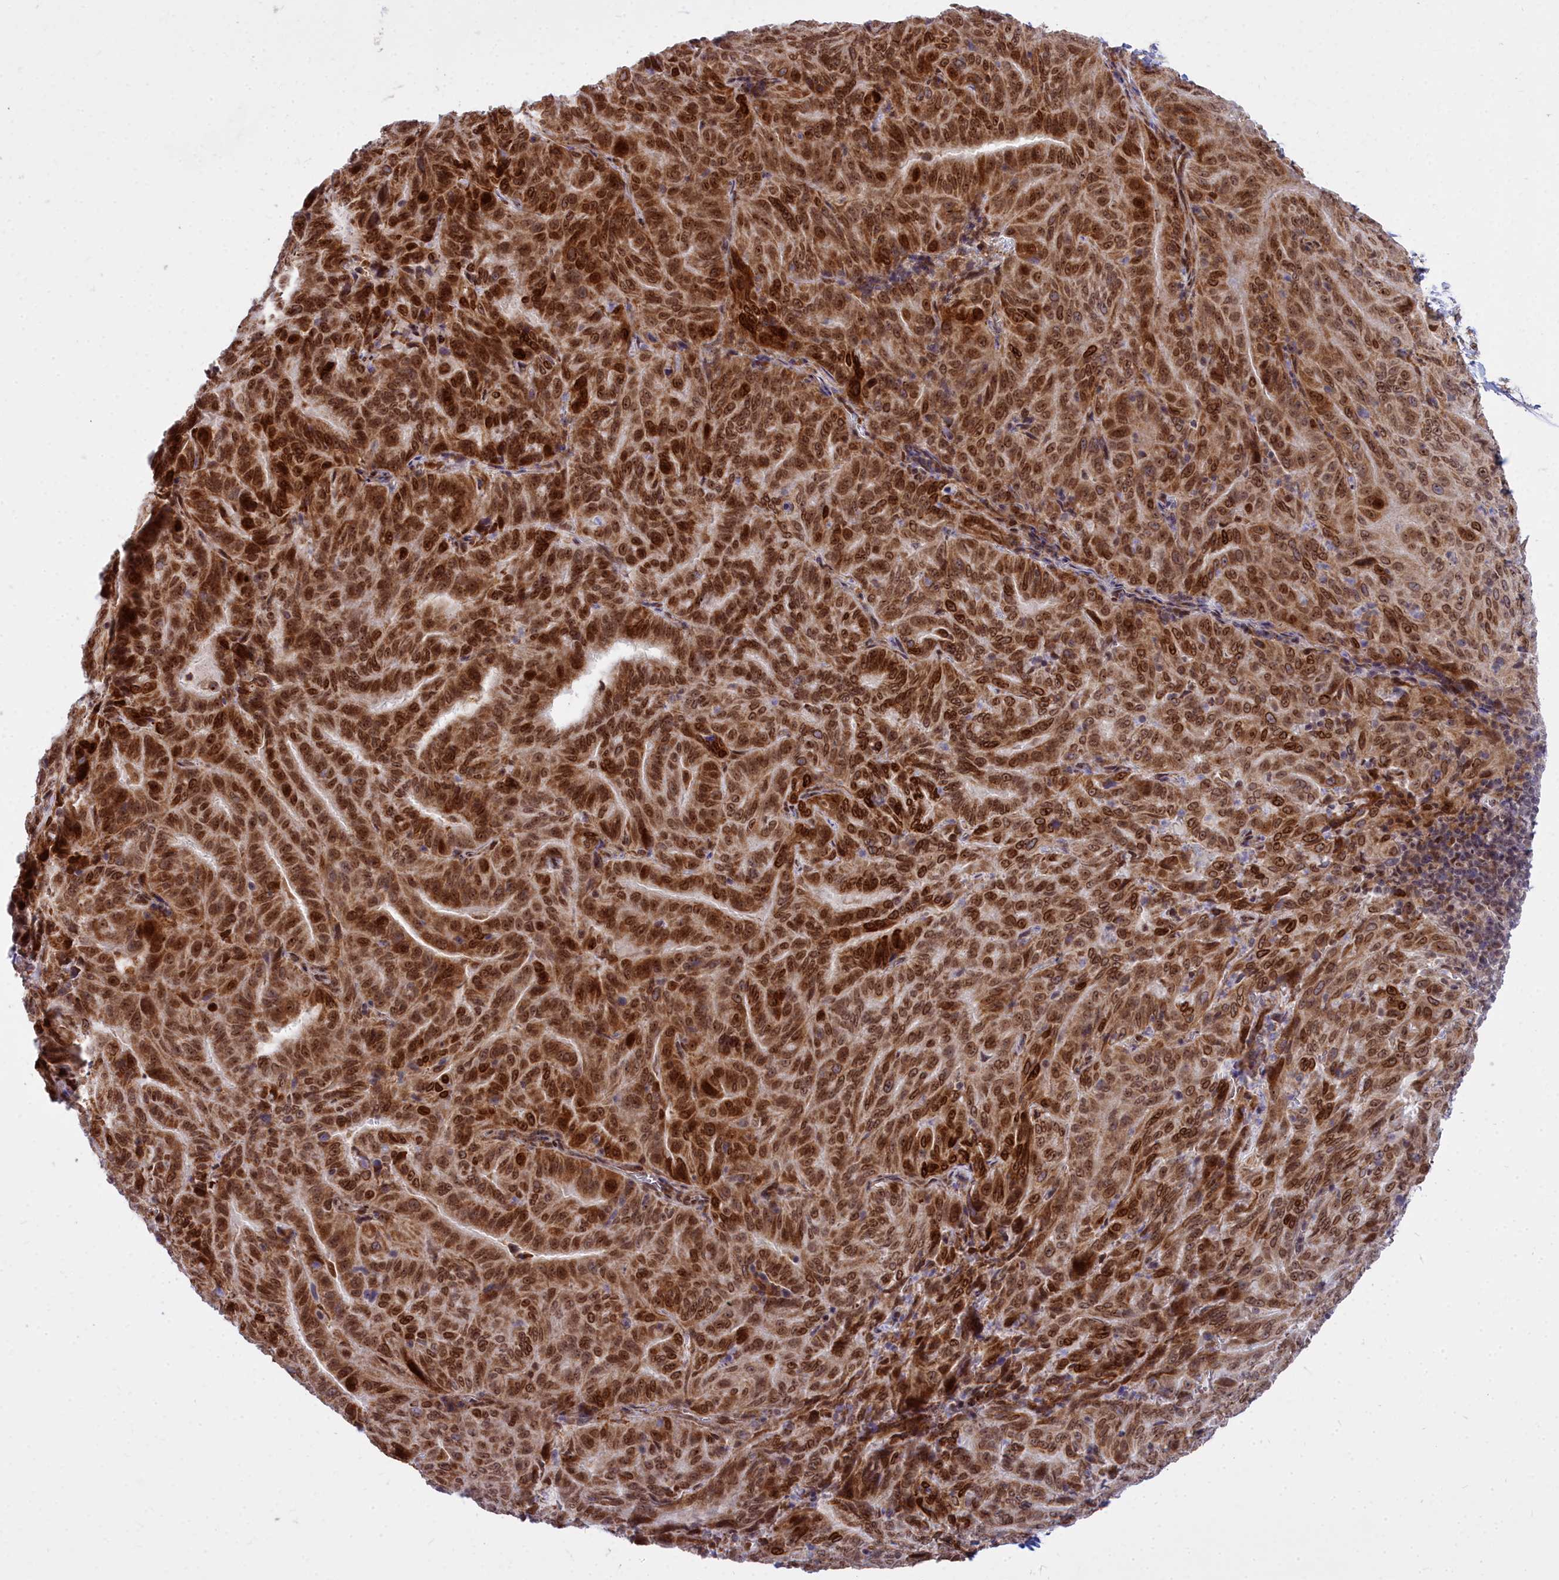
{"staining": {"intensity": "strong", "quantity": ">75%", "location": "cytoplasmic/membranous,nuclear"}, "tissue": "pancreatic cancer", "cell_type": "Tumor cells", "image_type": "cancer", "snomed": [{"axis": "morphology", "description": "Adenocarcinoma, NOS"}, {"axis": "topography", "description": "Pancreas"}], "caption": "Protein analysis of pancreatic cancer (adenocarcinoma) tissue shows strong cytoplasmic/membranous and nuclear expression in approximately >75% of tumor cells.", "gene": "ABCB8", "patient": {"sex": "male", "age": 63}}